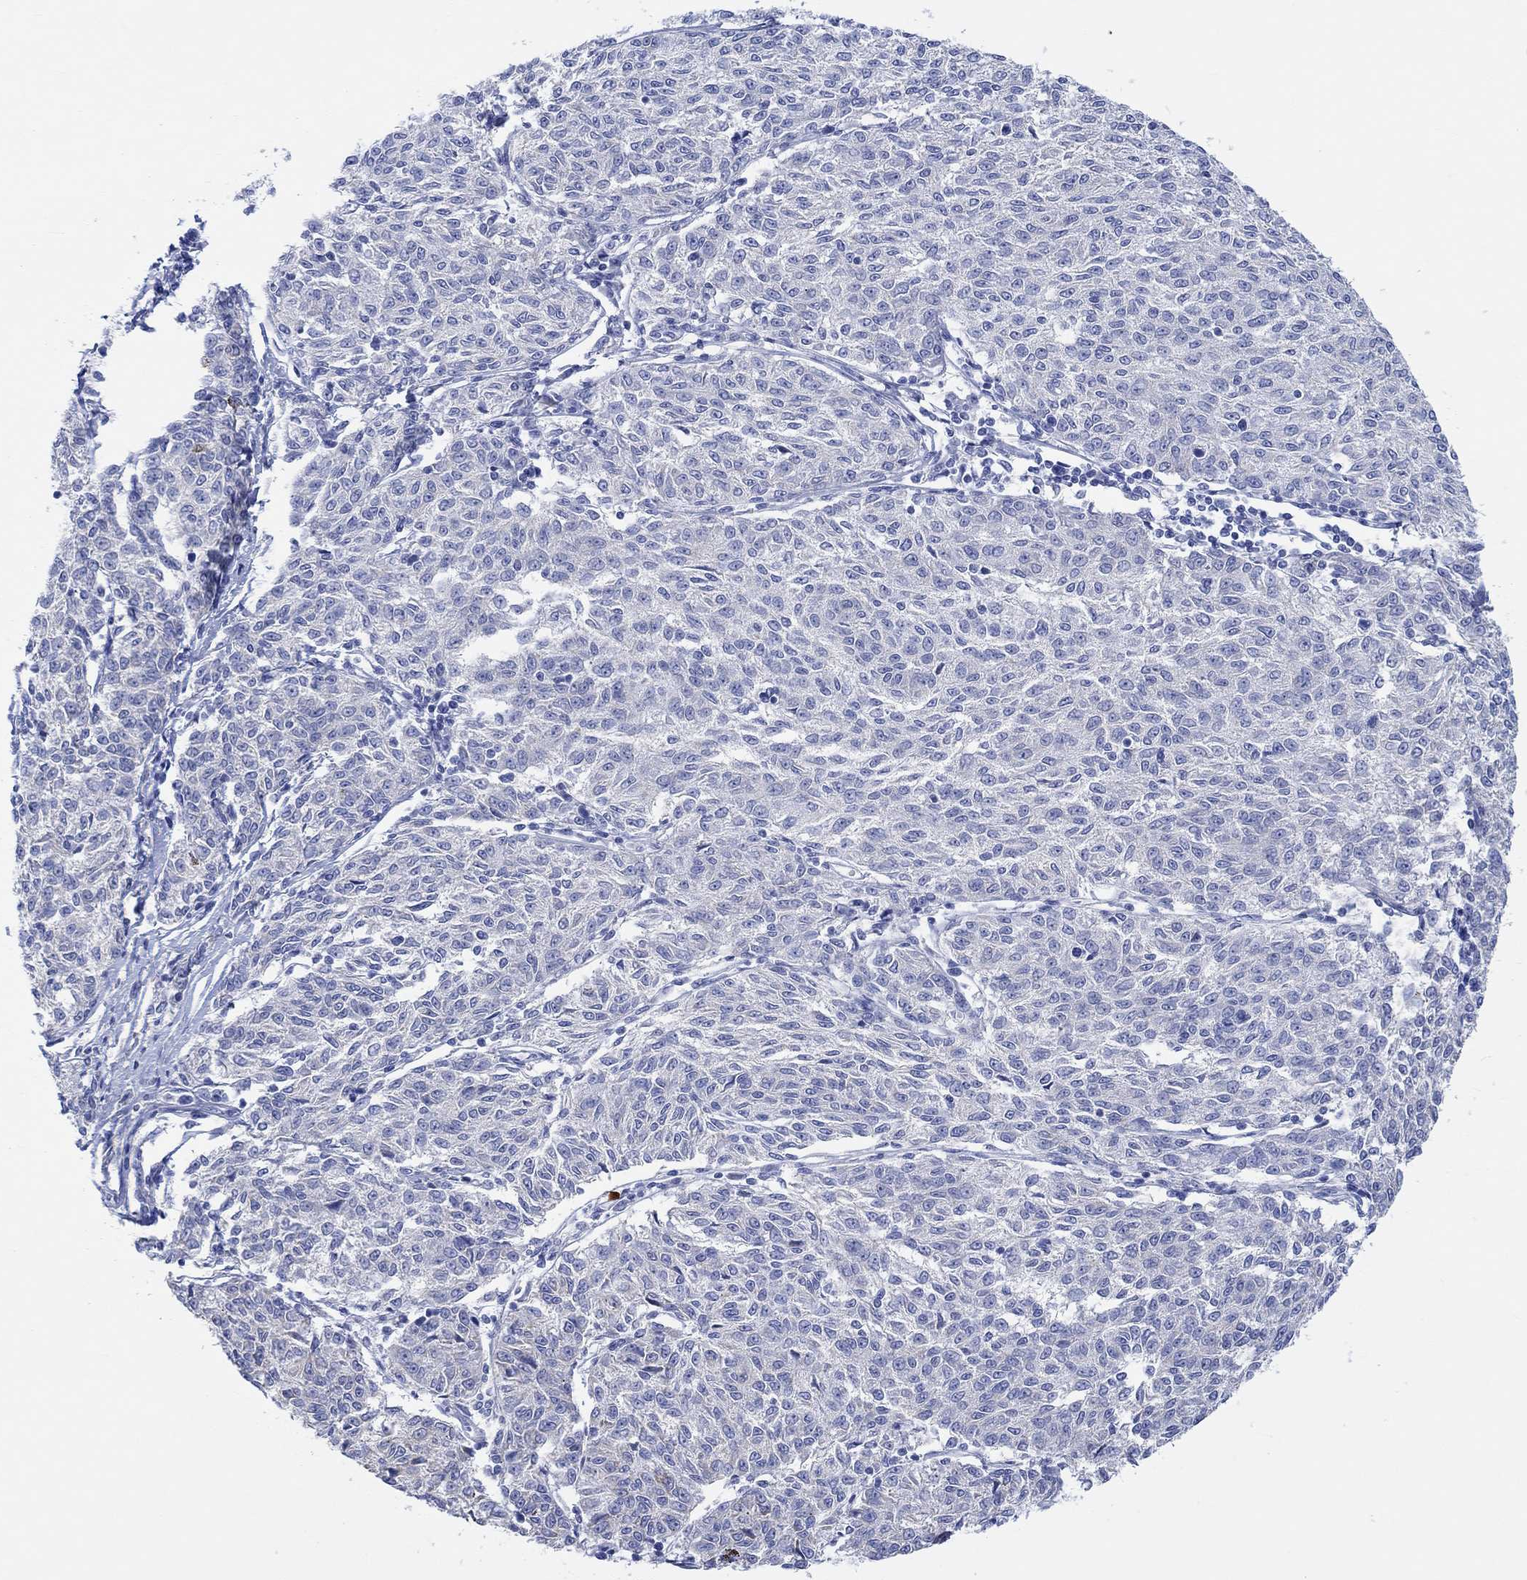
{"staining": {"intensity": "negative", "quantity": "none", "location": "none"}, "tissue": "melanoma", "cell_type": "Tumor cells", "image_type": "cancer", "snomed": [{"axis": "morphology", "description": "Malignant melanoma, NOS"}, {"axis": "topography", "description": "Skin"}], "caption": "The IHC micrograph has no significant positivity in tumor cells of melanoma tissue.", "gene": "REEP6", "patient": {"sex": "female", "age": 72}}